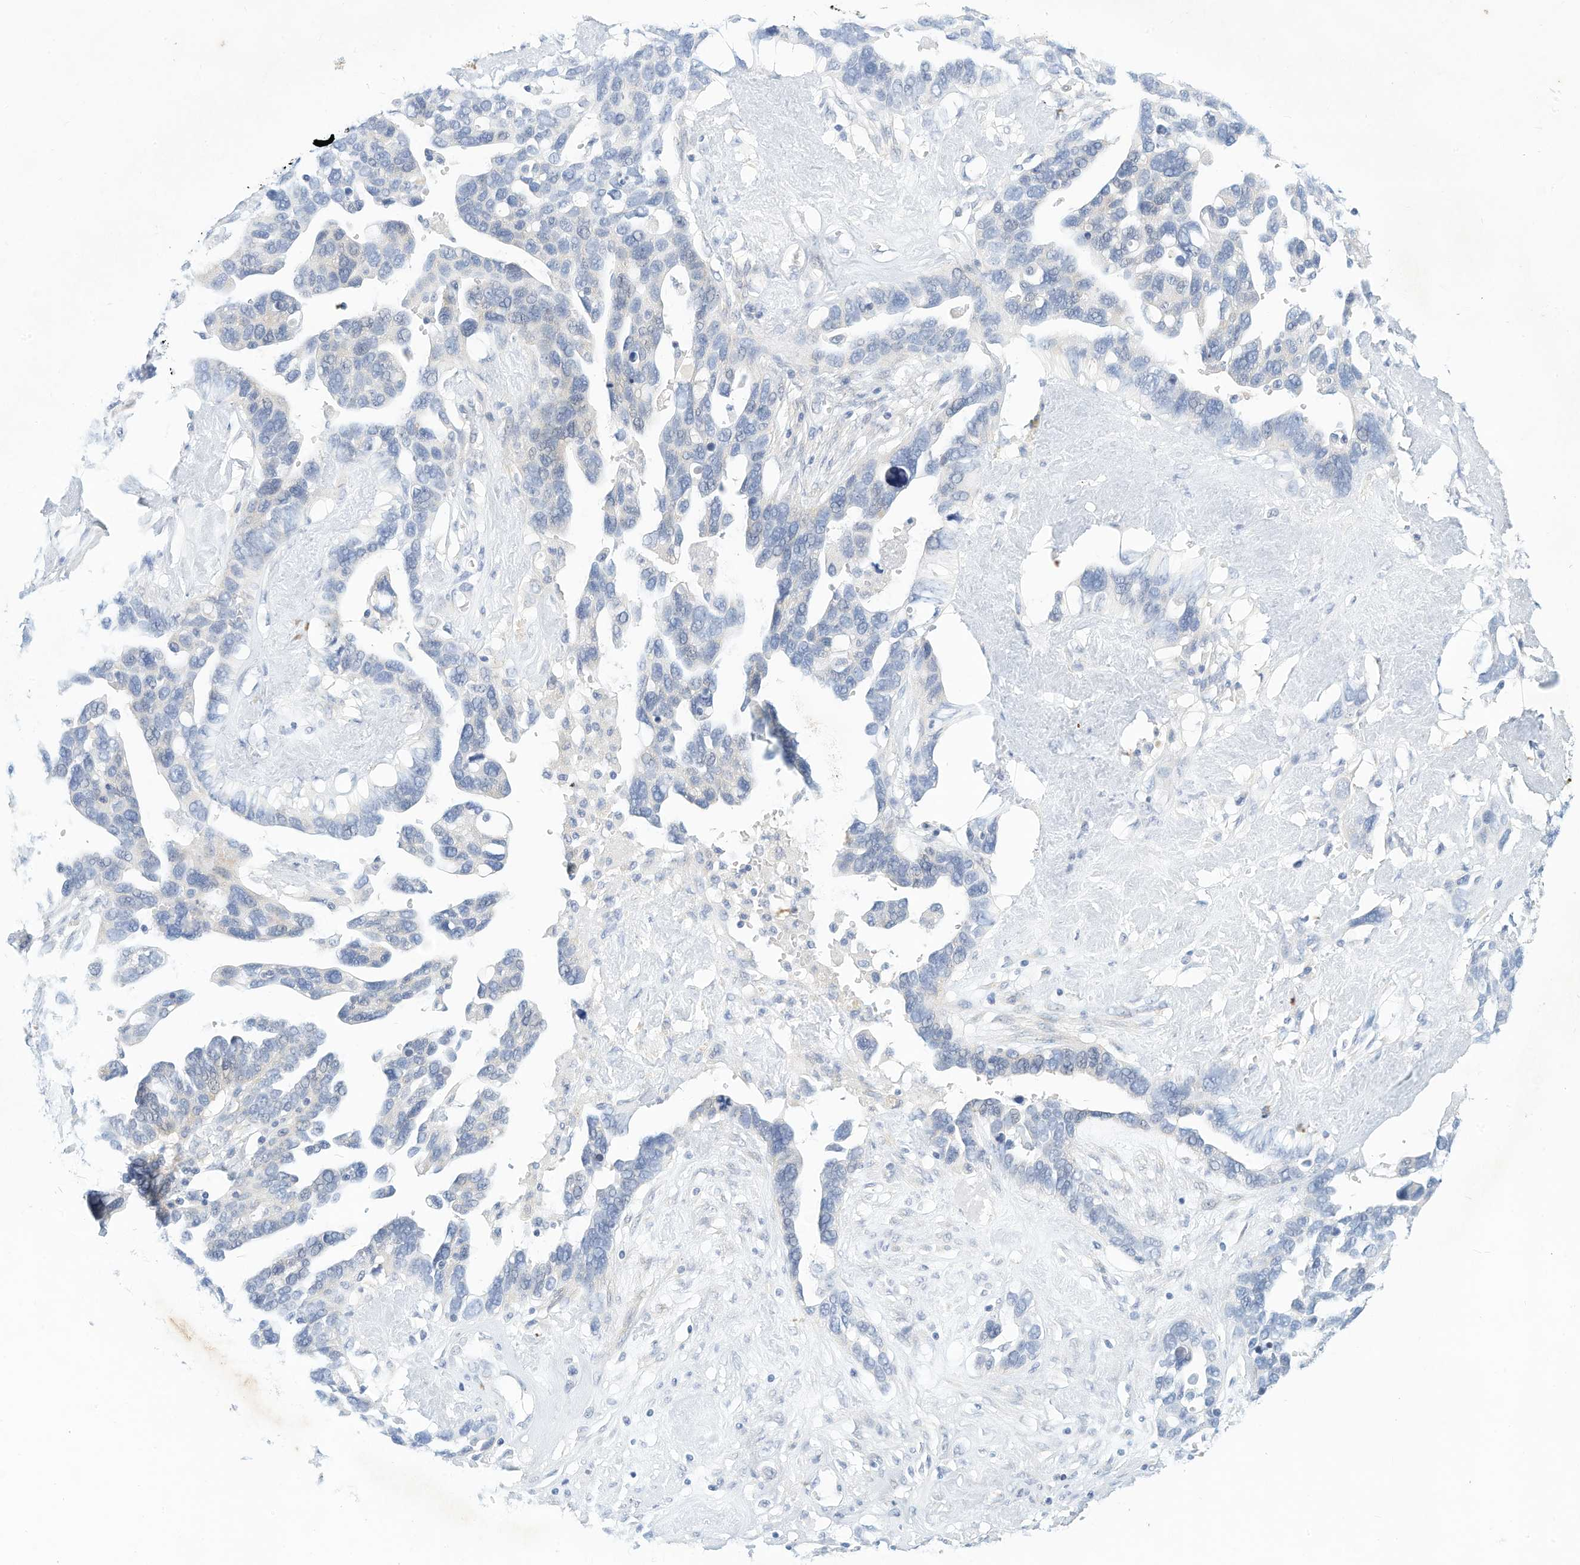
{"staining": {"intensity": "negative", "quantity": "none", "location": "none"}, "tissue": "ovarian cancer", "cell_type": "Tumor cells", "image_type": "cancer", "snomed": [{"axis": "morphology", "description": "Cystadenocarcinoma, serous, NOS"}, {"axis": "topography", "description": "Ovary"}], "caption": "This is a photomicrograph of immunohistochemistry staining of ovarian cancer (serous cystadenocarcinoma), which shows no staining in tumor cells. (DAB (3,3'-diaminobenzidine) IHC, high magnification).", "gene": "SPOCD1", "patient": {"sex": "female", "age": 54}}